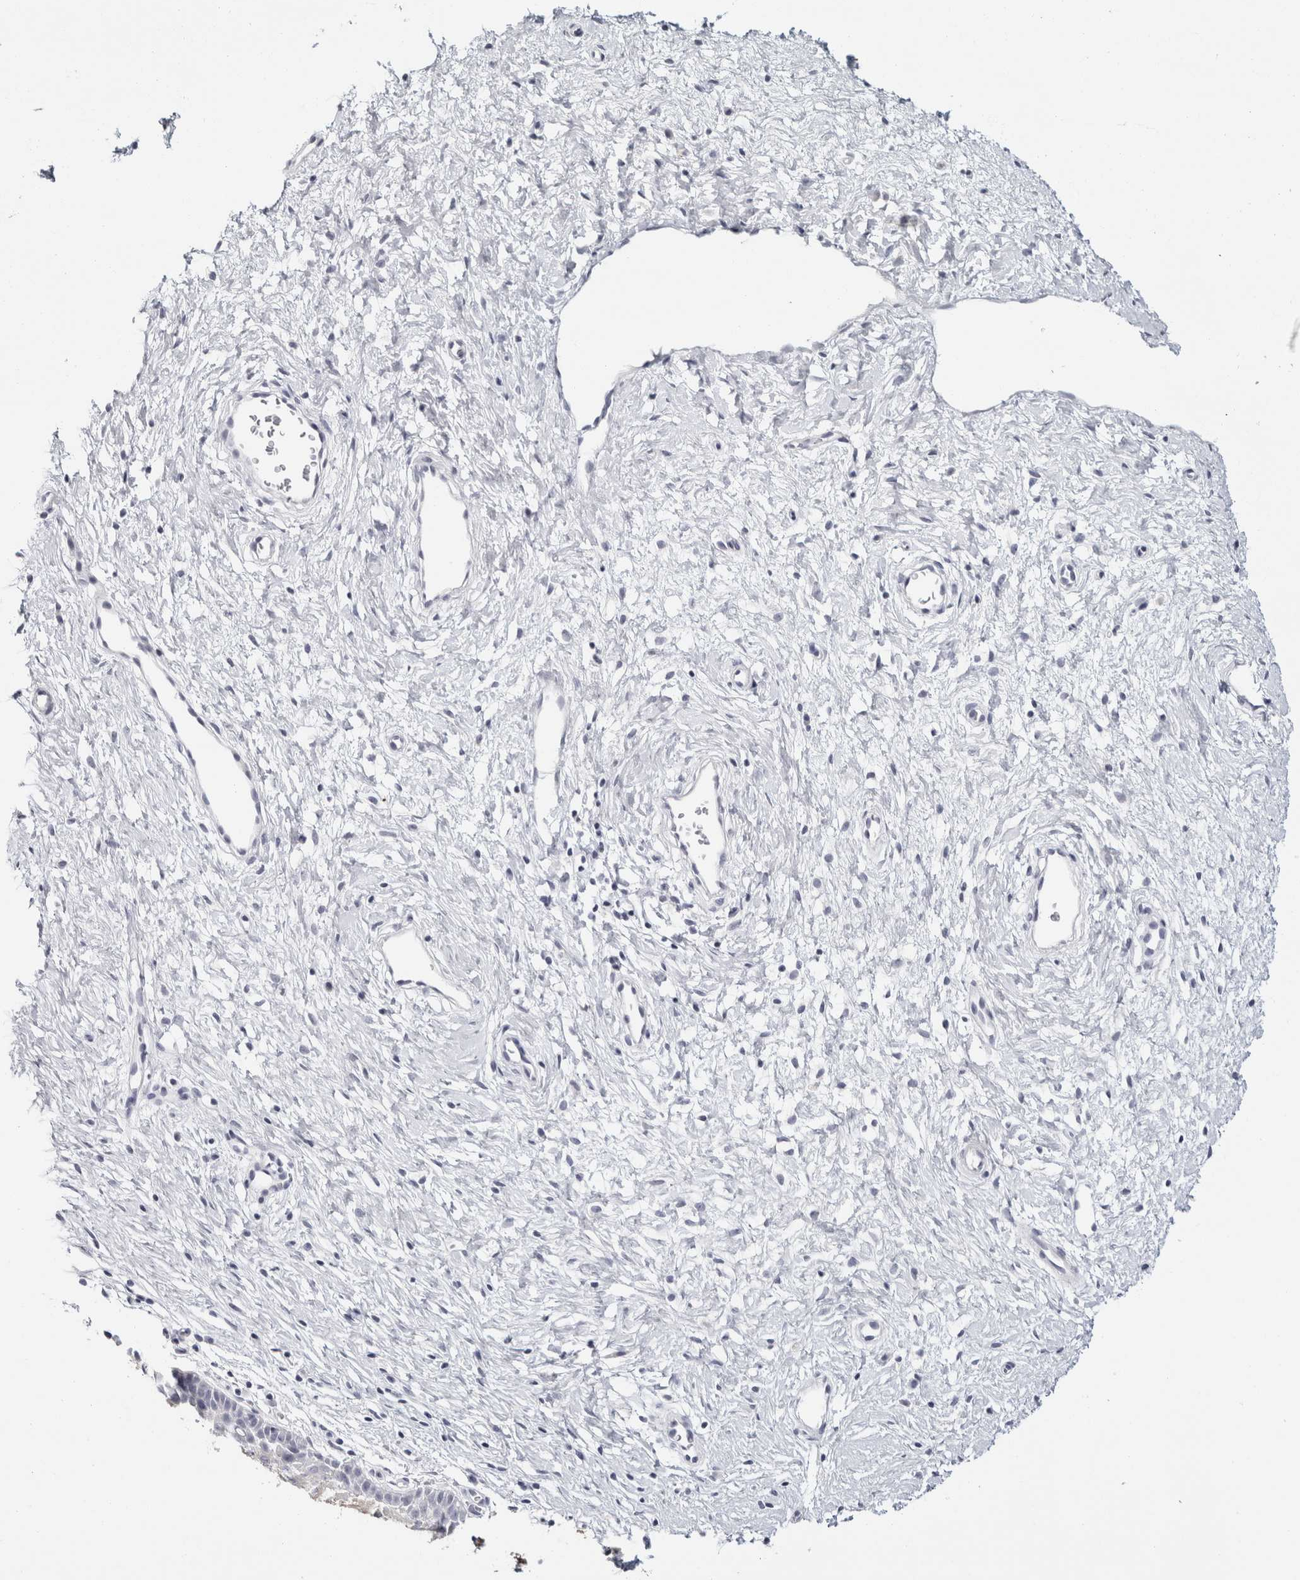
{"staining": {"intensity": "weak", "quantity": "25%-75%", "location": "cytoplasmic/membranous"}, "tissue": "cervix", "cell_type": "Glandular cells", "image_type": "normal", "snomed": [{"axis": "morphology", "description": "Normal tissue, NOS"}, {"axis": "topography", "description": "Cervix"}], "caption": "Glandular cells display low levels of weak cytoplasmic/membranous staining in approximately 25%-75% of cells in benign human cervix. The staining was performed using DAB (3,3'-diaminobenzidine), with brown indicating positive protein expression. Nuclei are stained blue with hematoxylin.", "gene": "RPH3AL", "patient": {"sex": "female", "age": 27}}